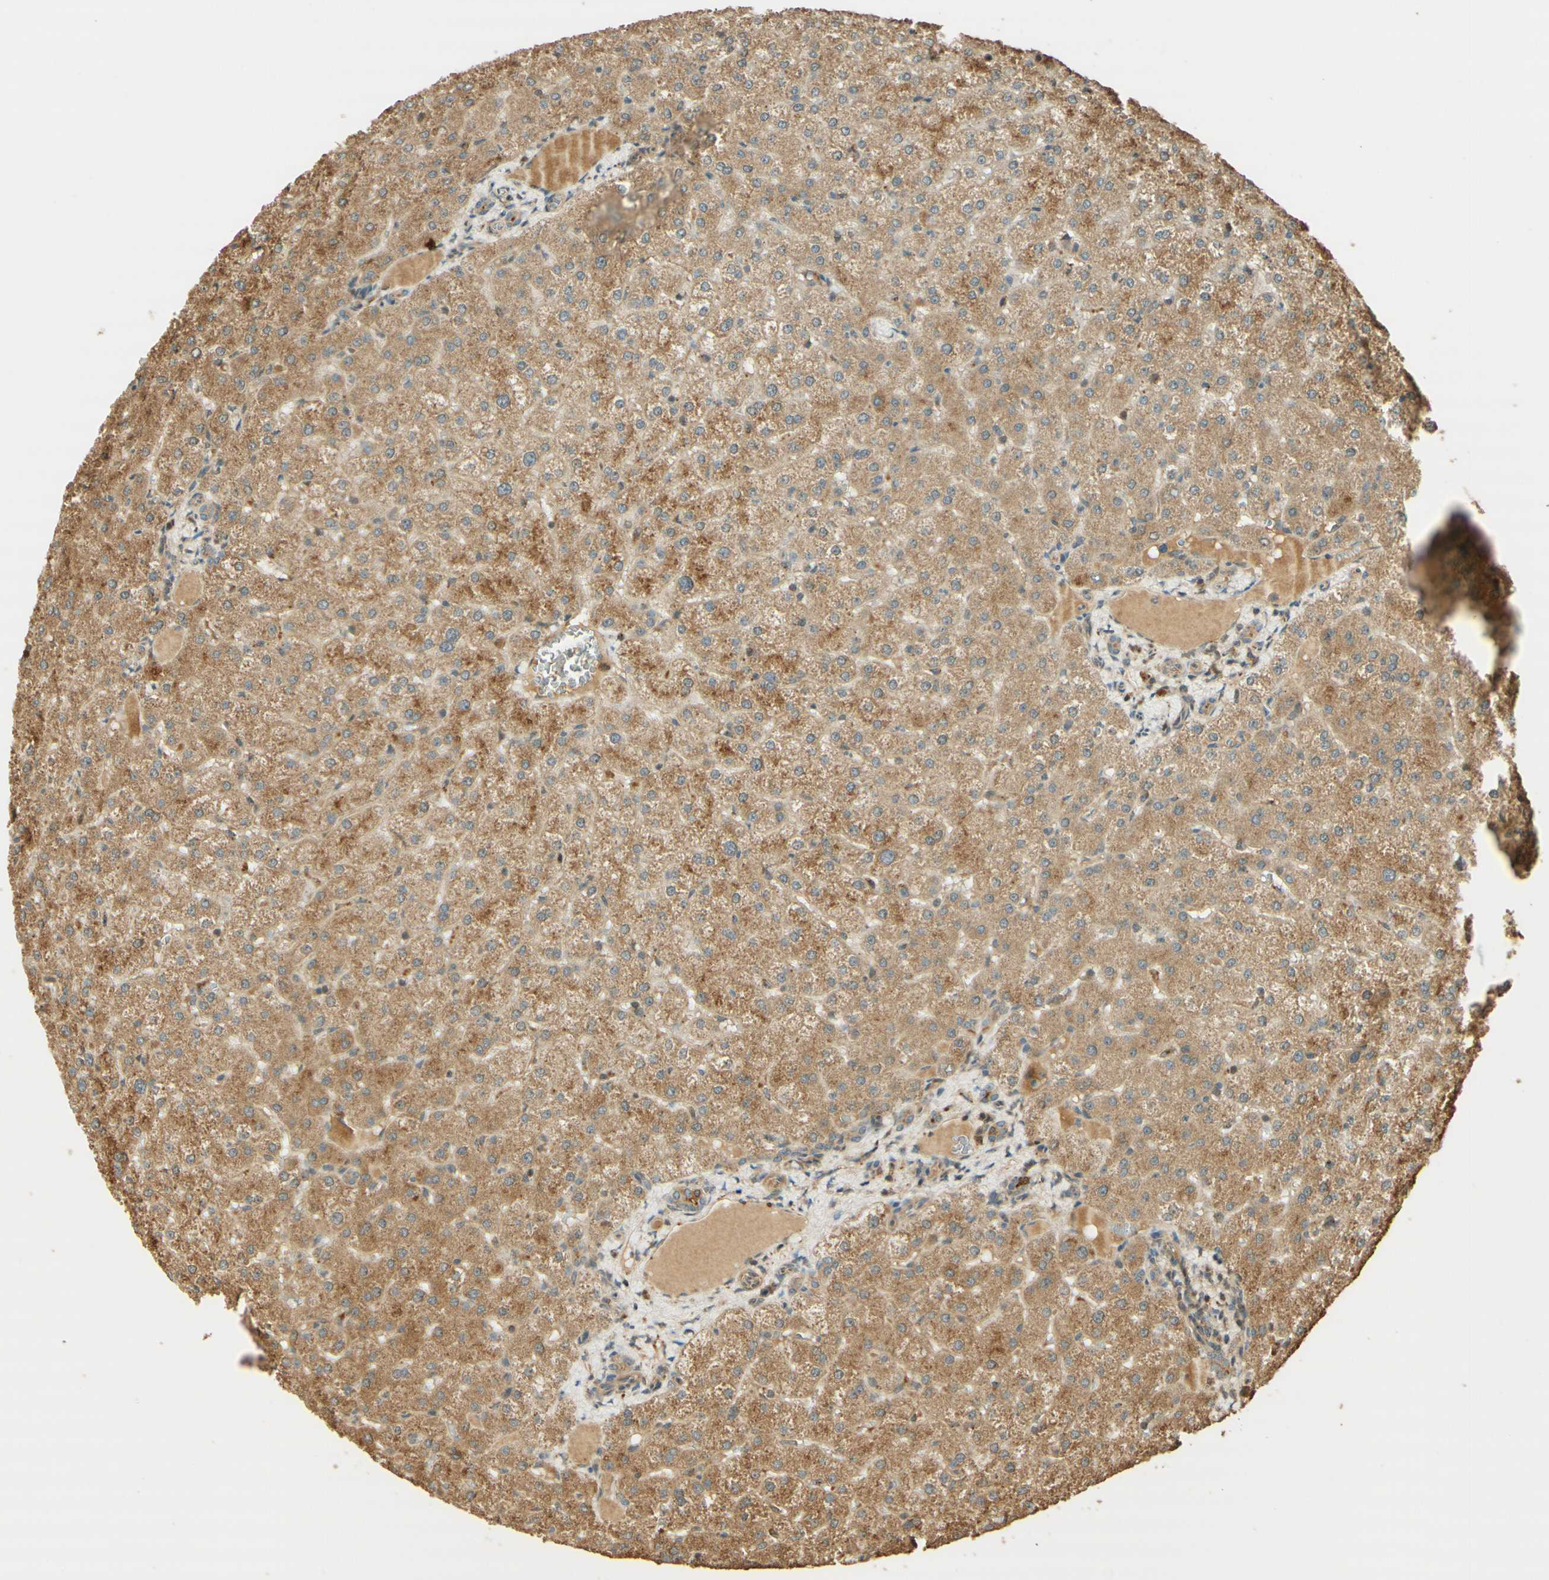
{"staining": {"intensity": "weak", "quantity": ">75%", "location": "cytoplasmic/membranous"}, "tissue": "liver", "cell_type": "Cholangiocytes", "image_type": "normal", "snomed": [{"axis": "morphology", "description": "Normal tissue, NOS"}, {"axis": "topography", "description": "Liver"}], "caption": "The histopathology image demonstrates immunohistochemical staining of unremarkable liver. There is weak cytoplasmic/membranous staining is appreciated in about >75% of cholangiocytes. Immunohistochemistry stains the protein in brown and the nuclei are stained blue.", "gene": "AGER", "patient": {"sex": "female", "age": 32}}